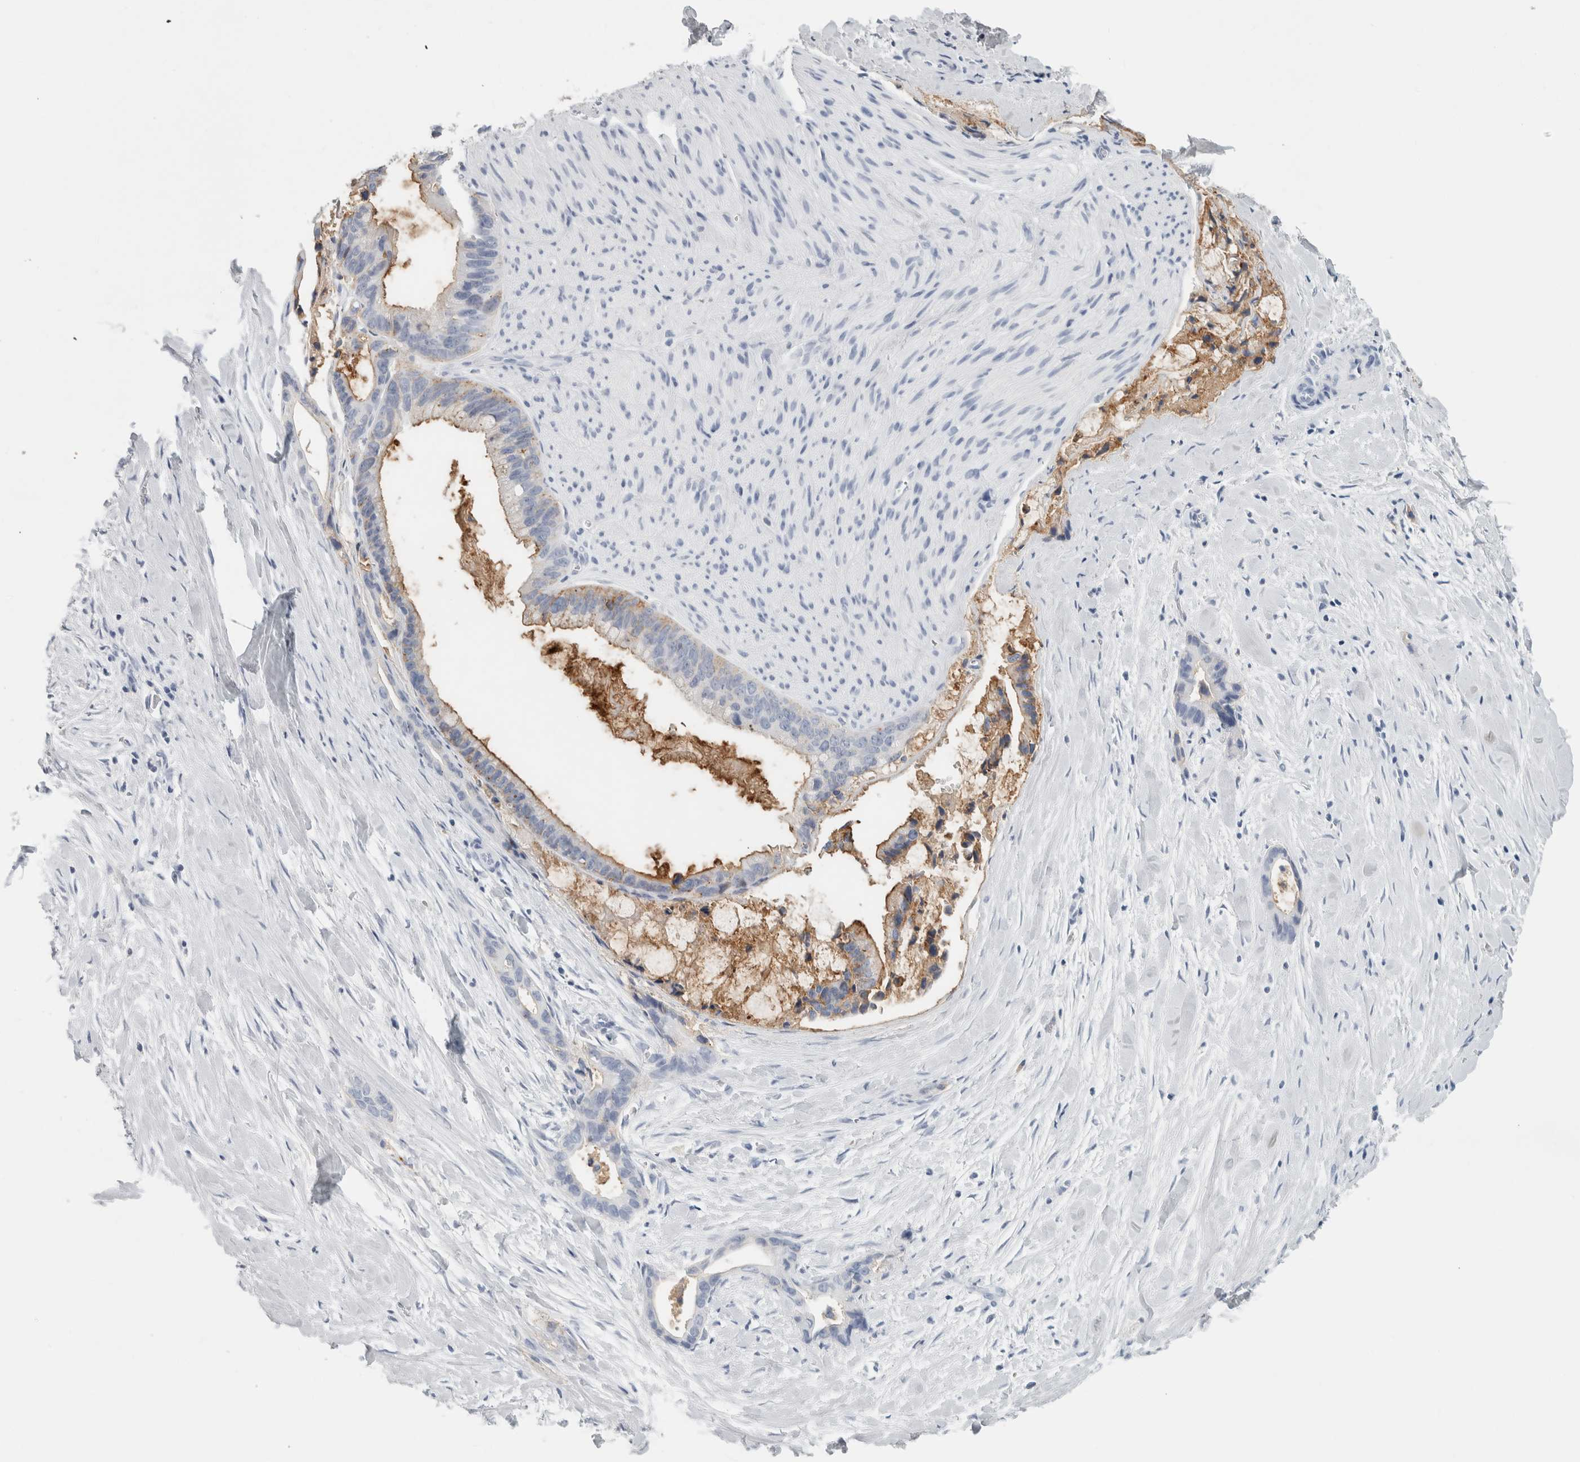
{"staining": {"intensity": "moderate", "quantity": "<25%", "location": "cytoplasmic/membranous"}, "tissue": "liver cancer", "cell_type": "Tumor cells", "image_type": "cancer", "snomed": [{"axis": "morphology", "description": "Cholangiocarcinoma"}, {"axis": "topography", "description": "Liver"}], "caption": "Human liver cholangiocarcinoma stained with a protein marker shows moderate staining in tumor cells.", "gene": "TSPAN8", "patient": {"sex": "female", "age": 55}}